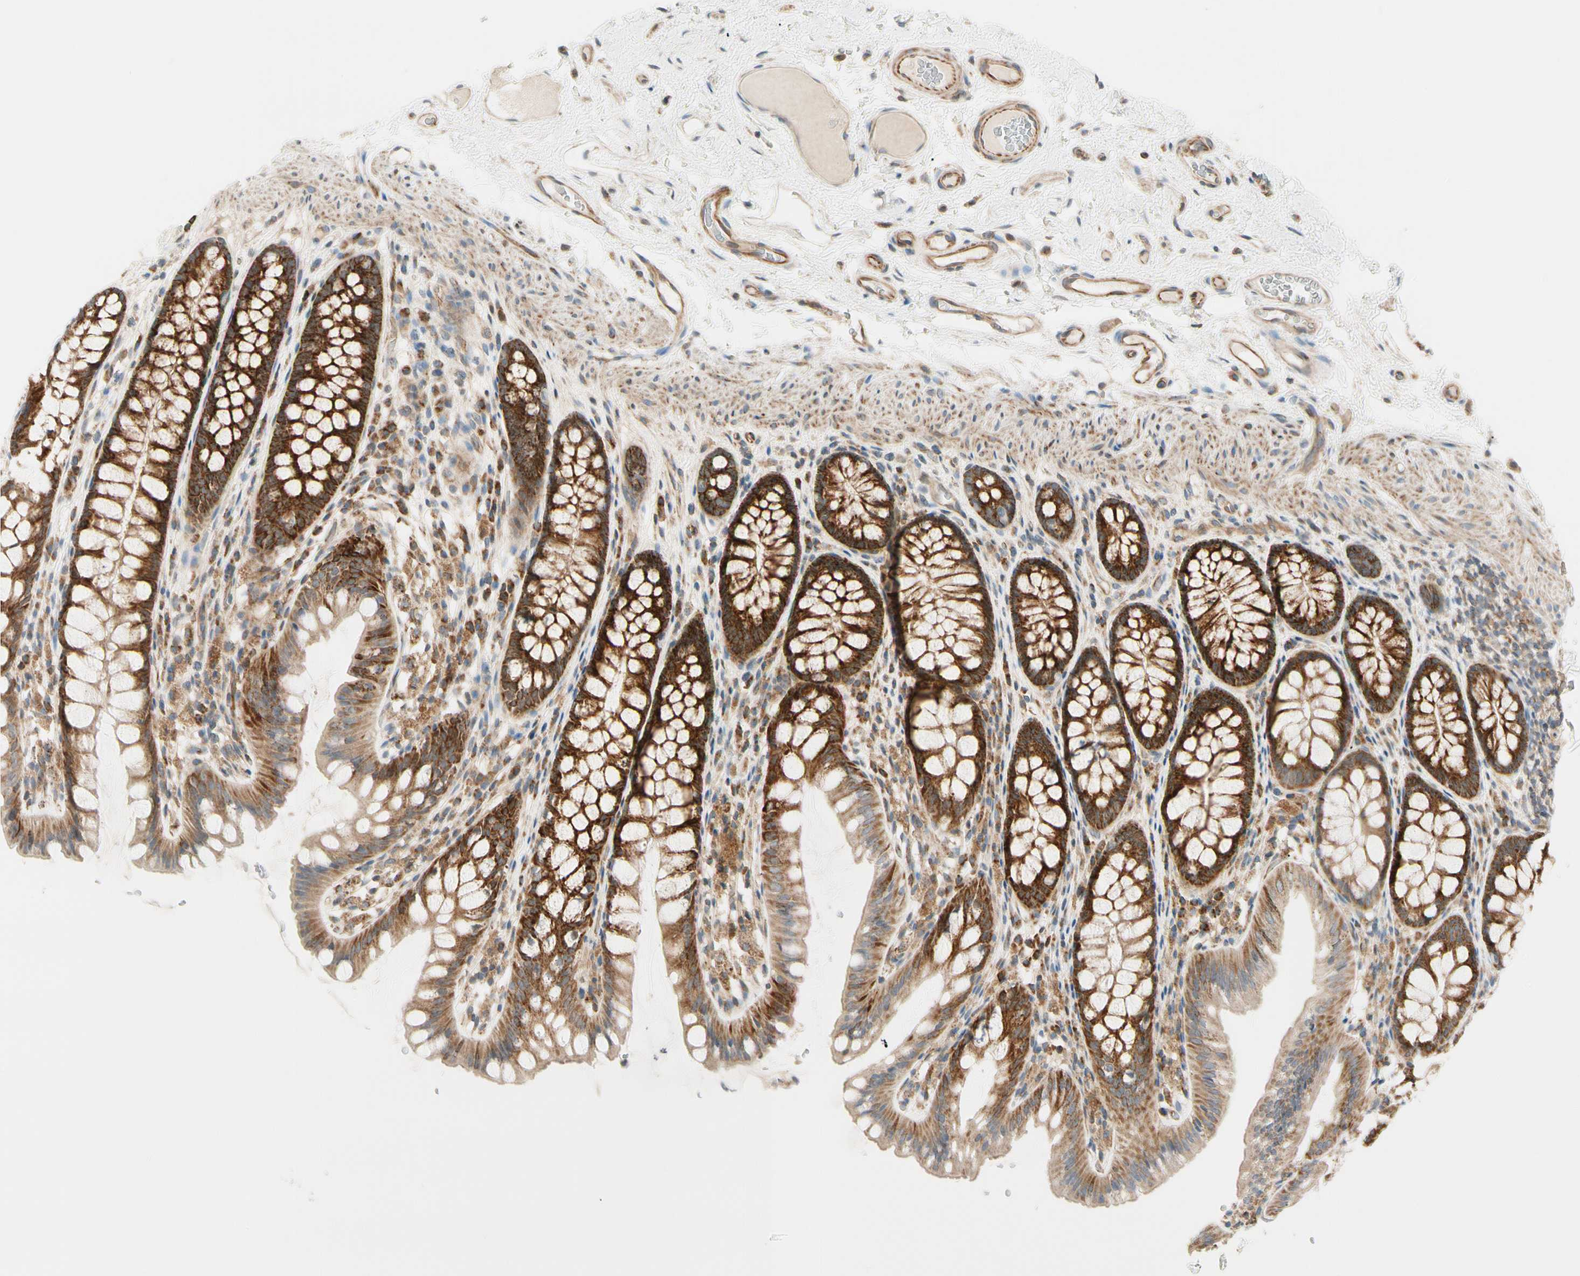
{"staining": {"intensity": "strong", "quantity": ">75%", "location": "cytoplasmic/membranous"}, "tissue": "colon", "cell_type": "Endothelial cells", "image_type": "normal", "snomed": [{"axis": "morphology", "description": "Normal tissue, NOS"}, {"axis": "topography", "description": "Colon"}], "caption": "This image reveals immunohistochemistry (IHC) staining of benign colon, with high strong cytoplasmic/membranous staining in approximately >75% of endothelial cells.", "gene": "TBC1D10A", "patient": {"sex": "female", "age": 55}}